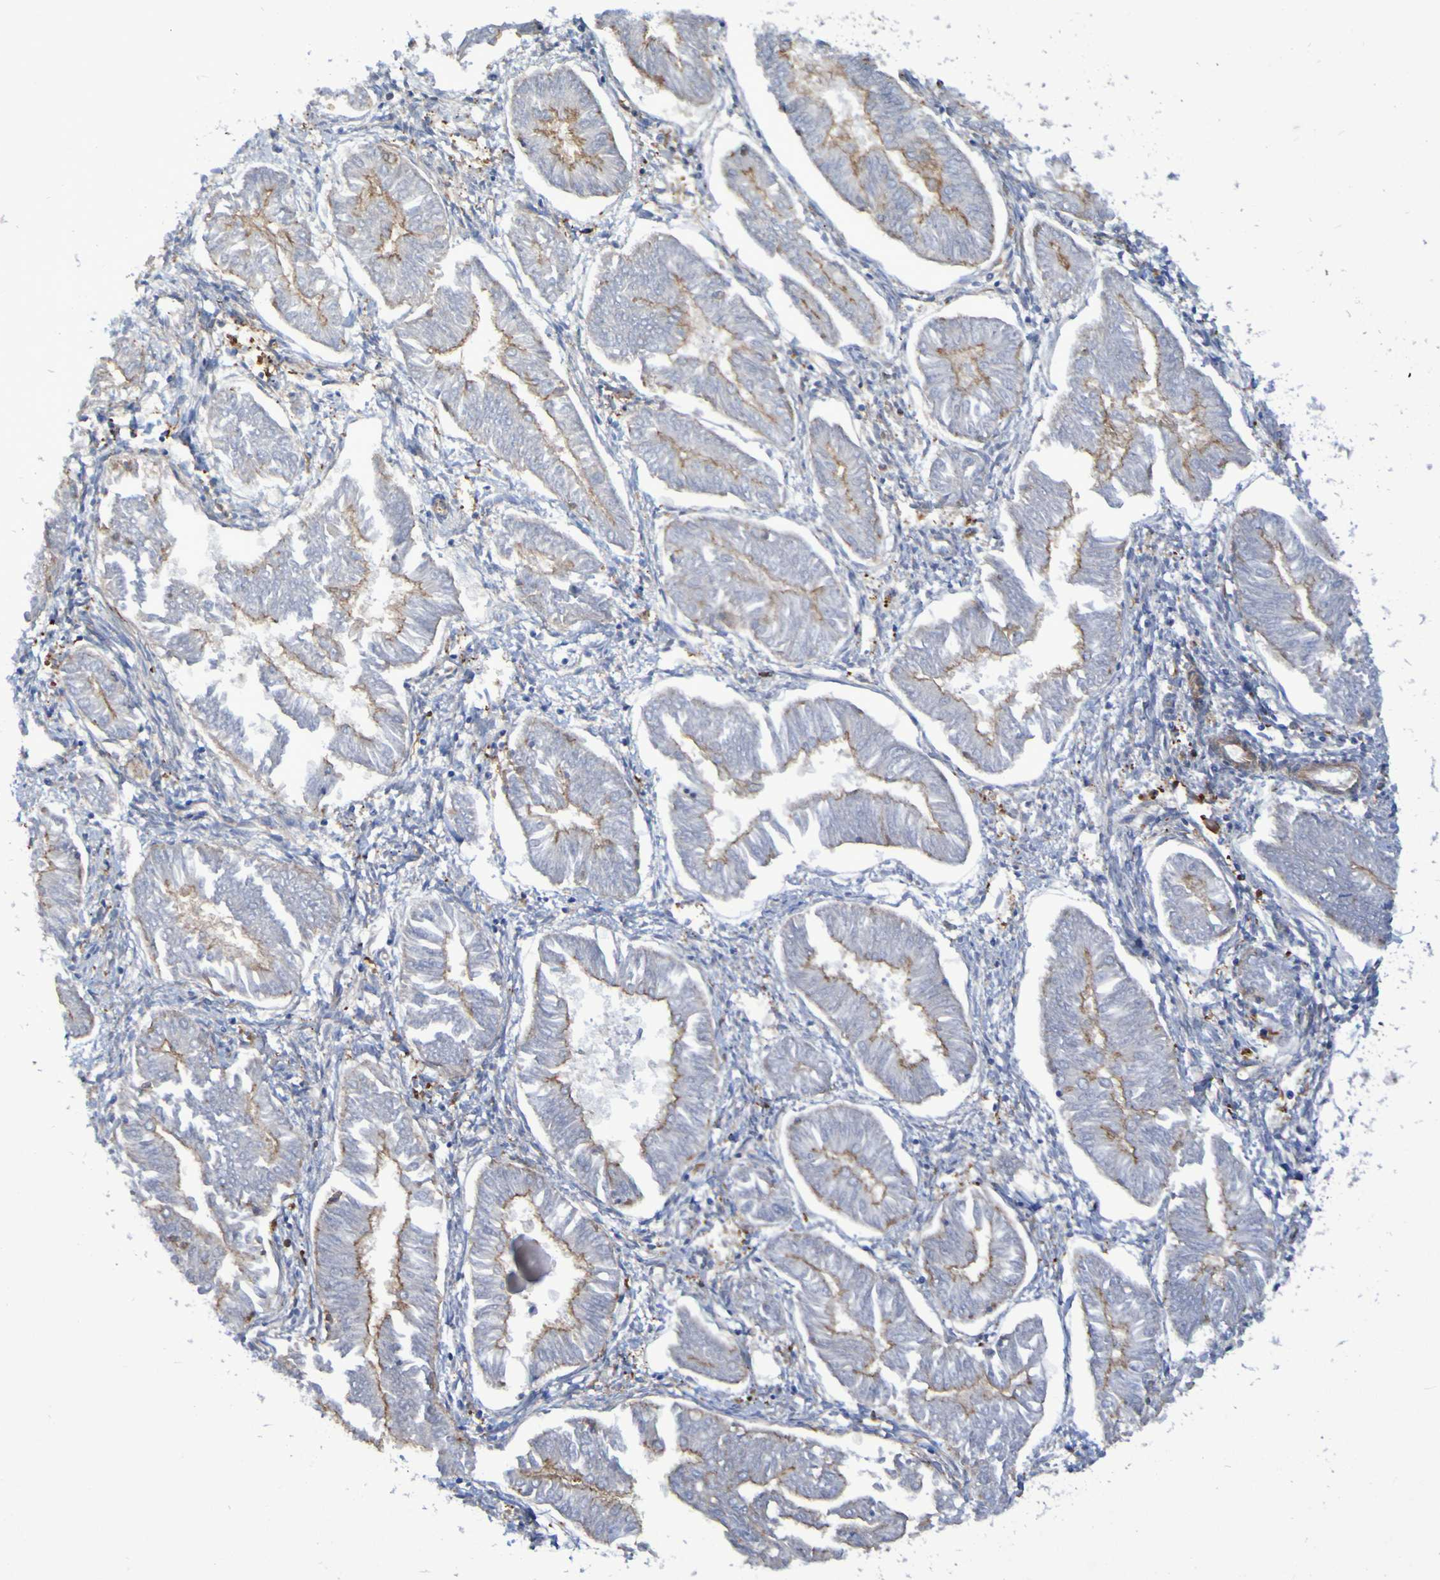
{"staining": {"intensity": "weak", "quantity": ">75%", "location": "cytoplasmic/membranous"}, "tissue": "endometrial cancer", "cell_type": "Tumor cells", "image_type": "cancer", "snomed": [{"axis": "morphology", "description": "Adenocarcinoma, NOS"}, {"axis": "topography", "description": "Endometrium"}], "caption": "A brown stain labels weak cytoplasmic/membranous staining of a protein in human adenocarcinoma (endometrial) tumor cells. The staining is performed using DAB brown chromogen to label protein expression. The nuclei are counter-stained blue using hematoxylin.", "gene": "SCRG1", "patient": {"sex": "female", "age": 53}}